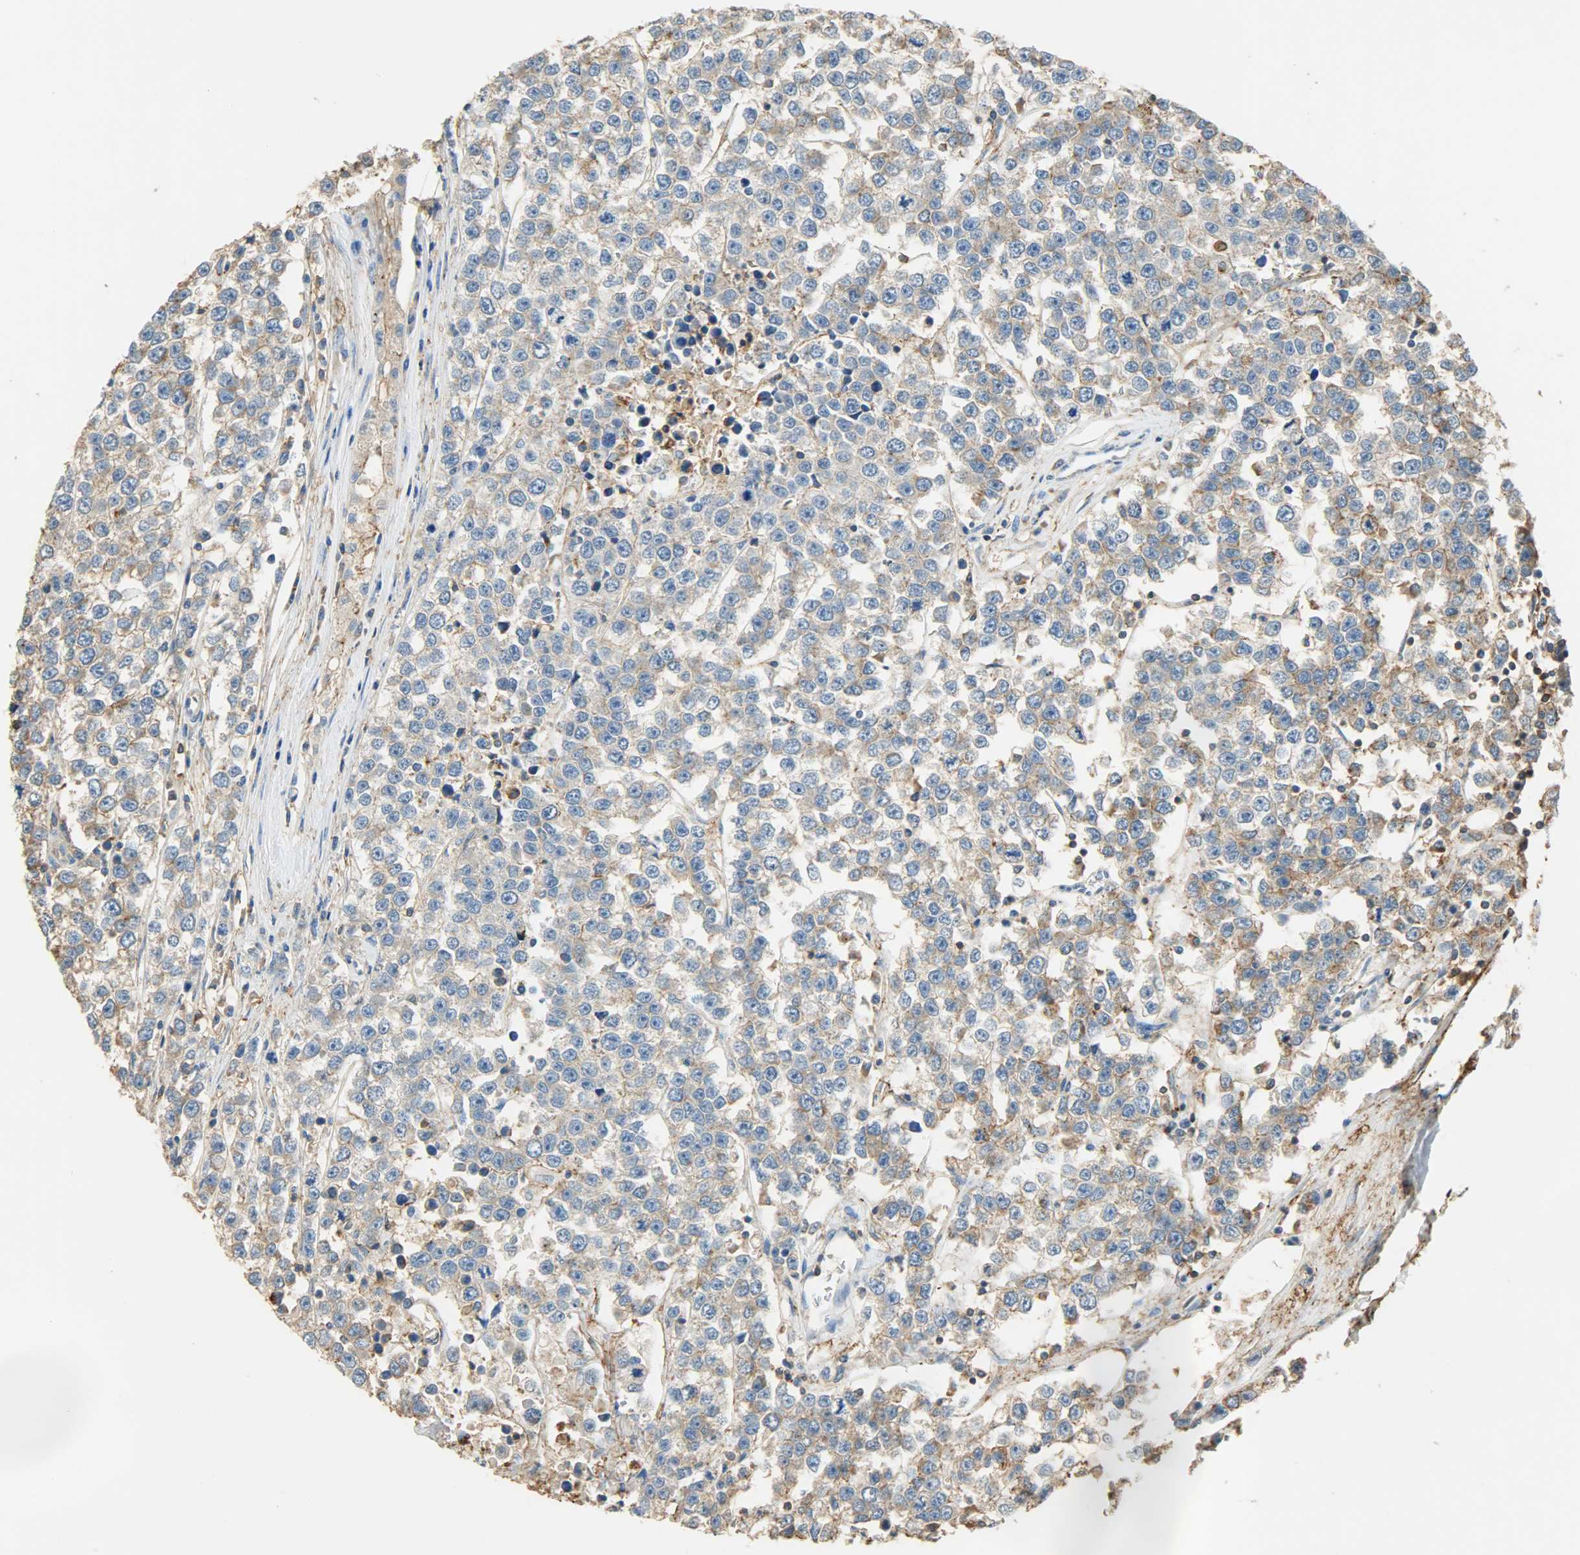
{"staining": {"intensity": "moderate", "quantity": "25%-75%", "location": "cytoplasmic/membranous"}, "tissue": "testis cancer", "cell_type": "Tumor cells", "image_type": "cancer", "snomed": [{"axis": "morphology", "description": "Seminoma, NOS"}, {"axis": "morphology", "description": "Carcinoma, Embryonal, NOS"}, {"axis": "topography", "description": "Testis"}], "caption": "A histopathology image of human testis cancer (seminoma) stained for a protein displays moderate cytoplasmic/membranous brown staining in tumor cells.", "gene": "ANXA6", "patient": {"sex": "male", "age": 52}}